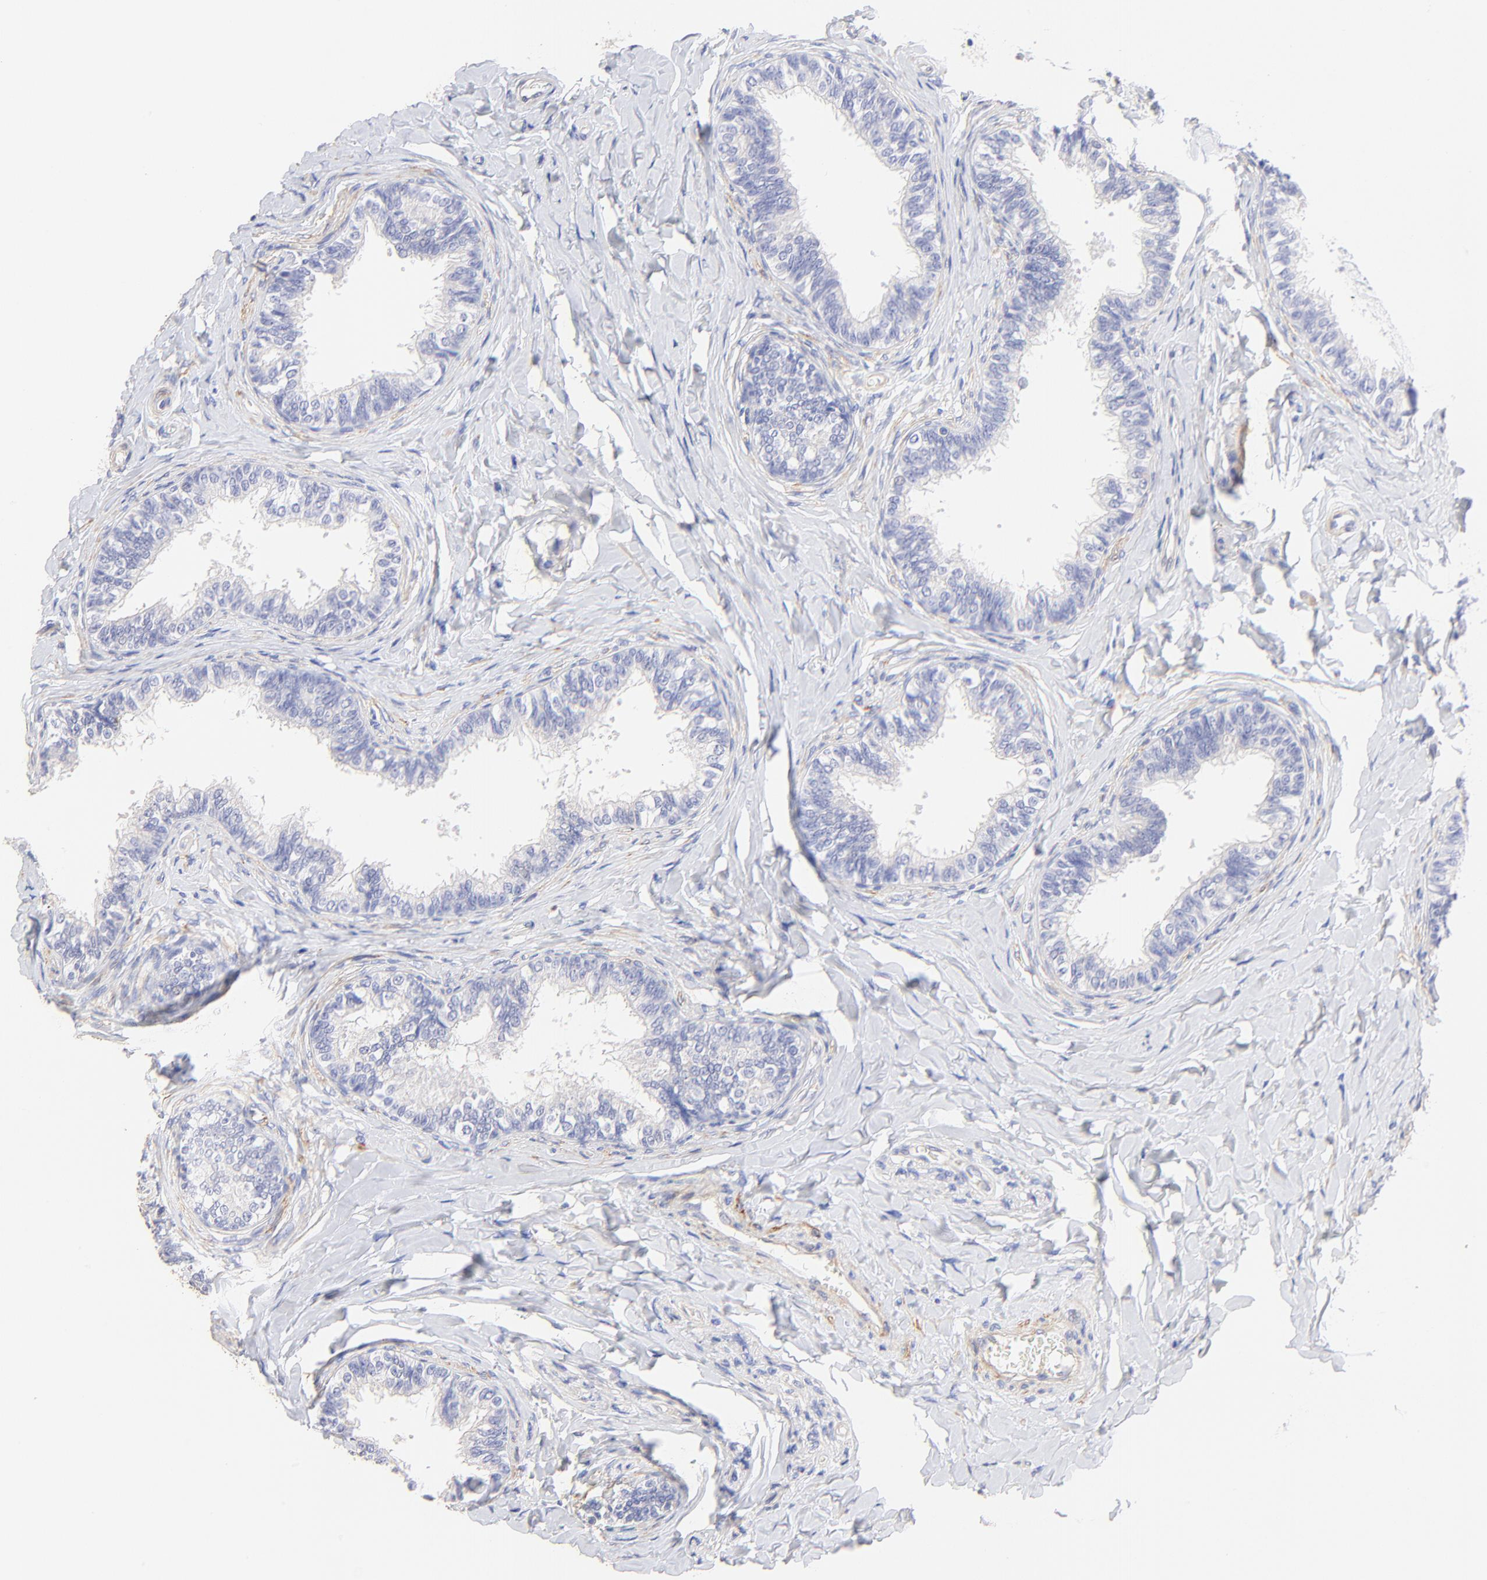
{"staining": {"intensity": "negative", "quantity": "none", "location": "none"}, "tissue": "epididymis", "cell_type": "Glandular cells", "image_type": "normal", "snomed": [{"axis": "morphology", "description": "Normal tissue, NOS"}, {"axis": "topography", "description": "Epididymis"}], "caption": "Glandular cells are negative for protein expression in unremarkable human epididymis.", "gene": "ACTRT1", "patient": {"sex": "male", "age": 26}}